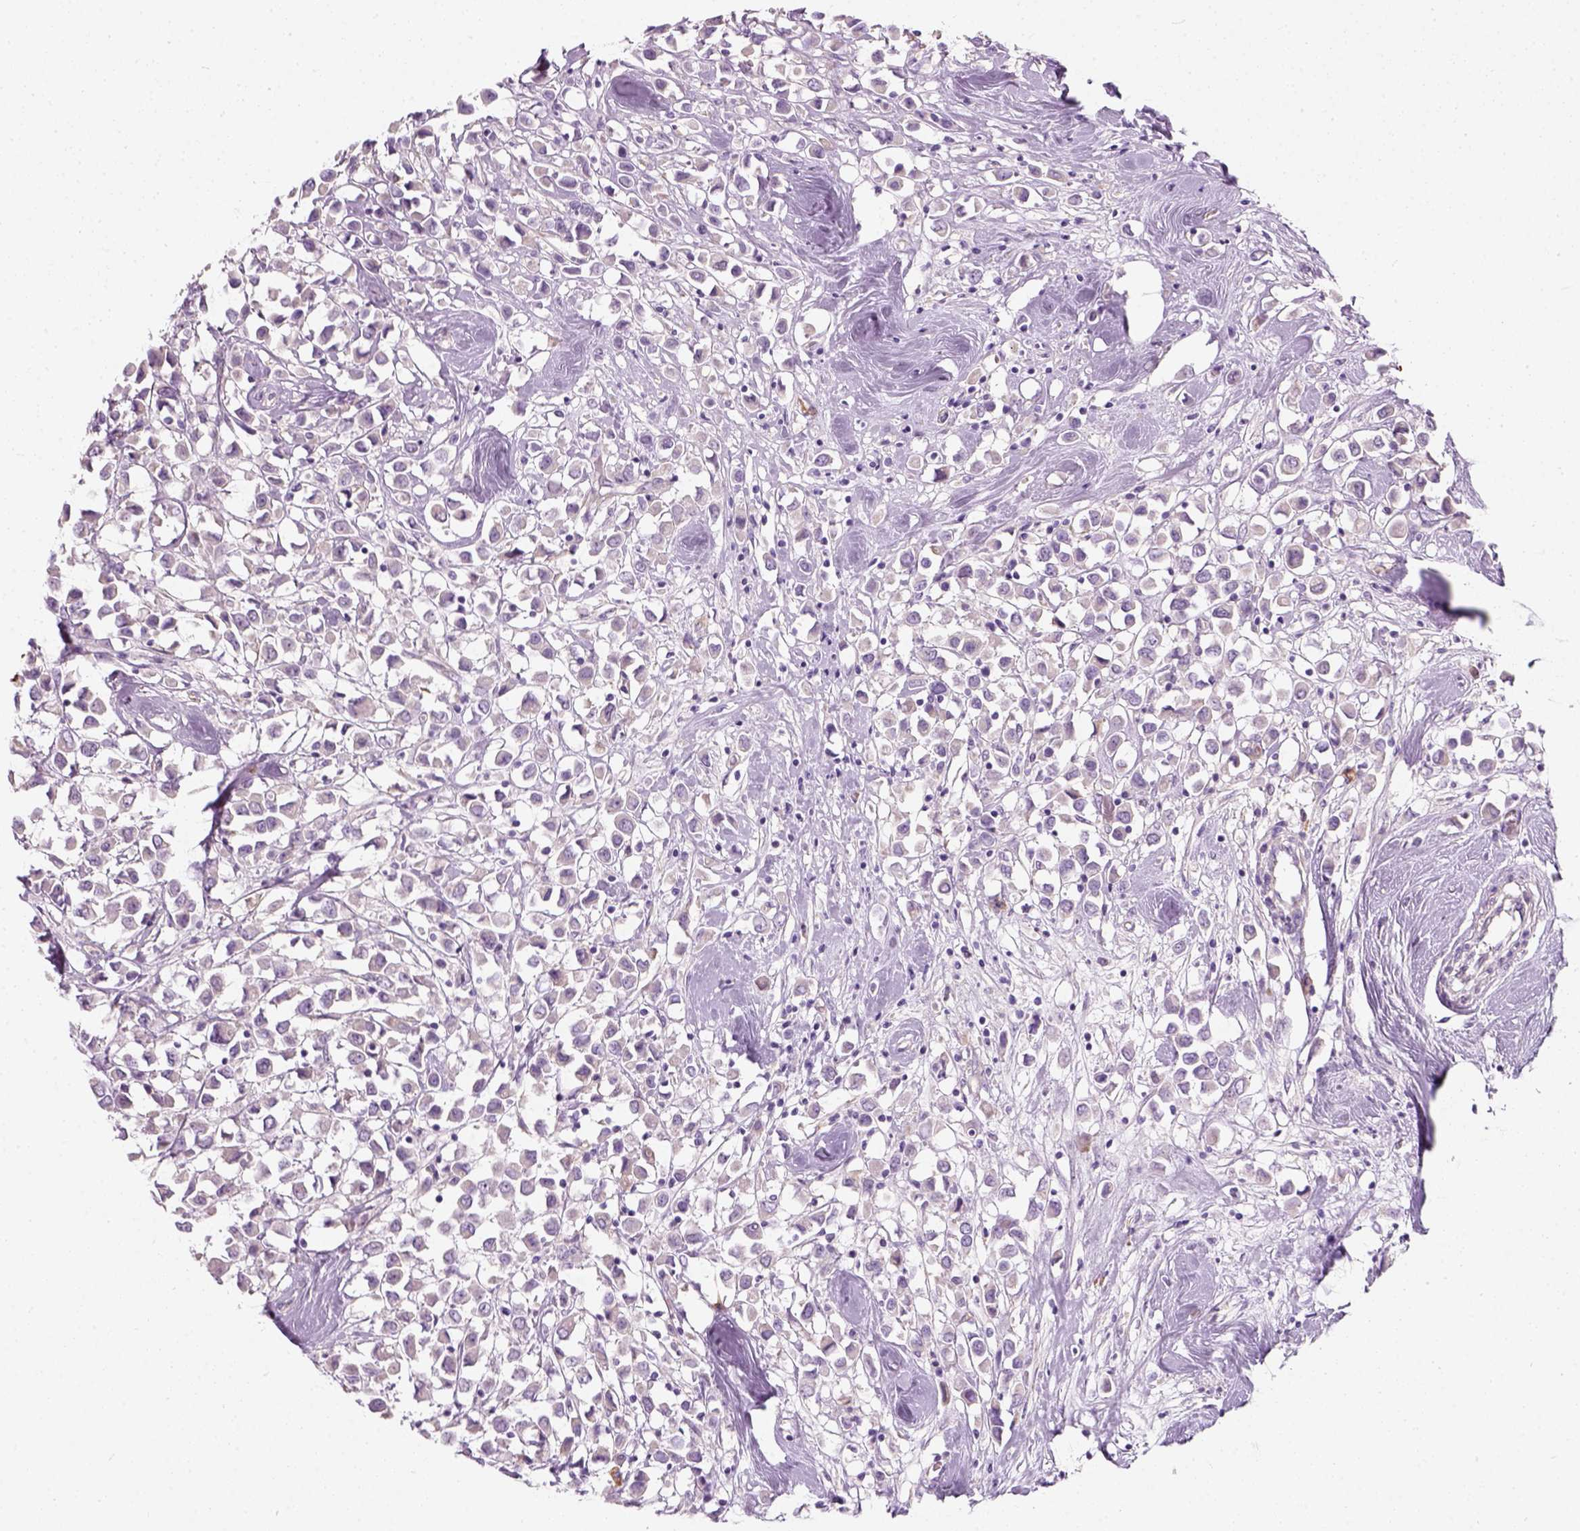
{"staining": {"intensity": "negative", "quantity": "none", "location": "none"}, "tissue": "breast cancer", "cell_type": "Tumor cells", "image_type": "cancer", "snomed": [{"axis": "morphology", "description": "Duct carcinoma"}, {"axis": "topography", "description": "Breast"}], "caption": "Immunohistochemical staining of infiltrating ductal carcinoma (breast) shows no significant positivity in tumor cells.", "gene": "TRIM72", "patient": {"sex": "female", "age": 61}}